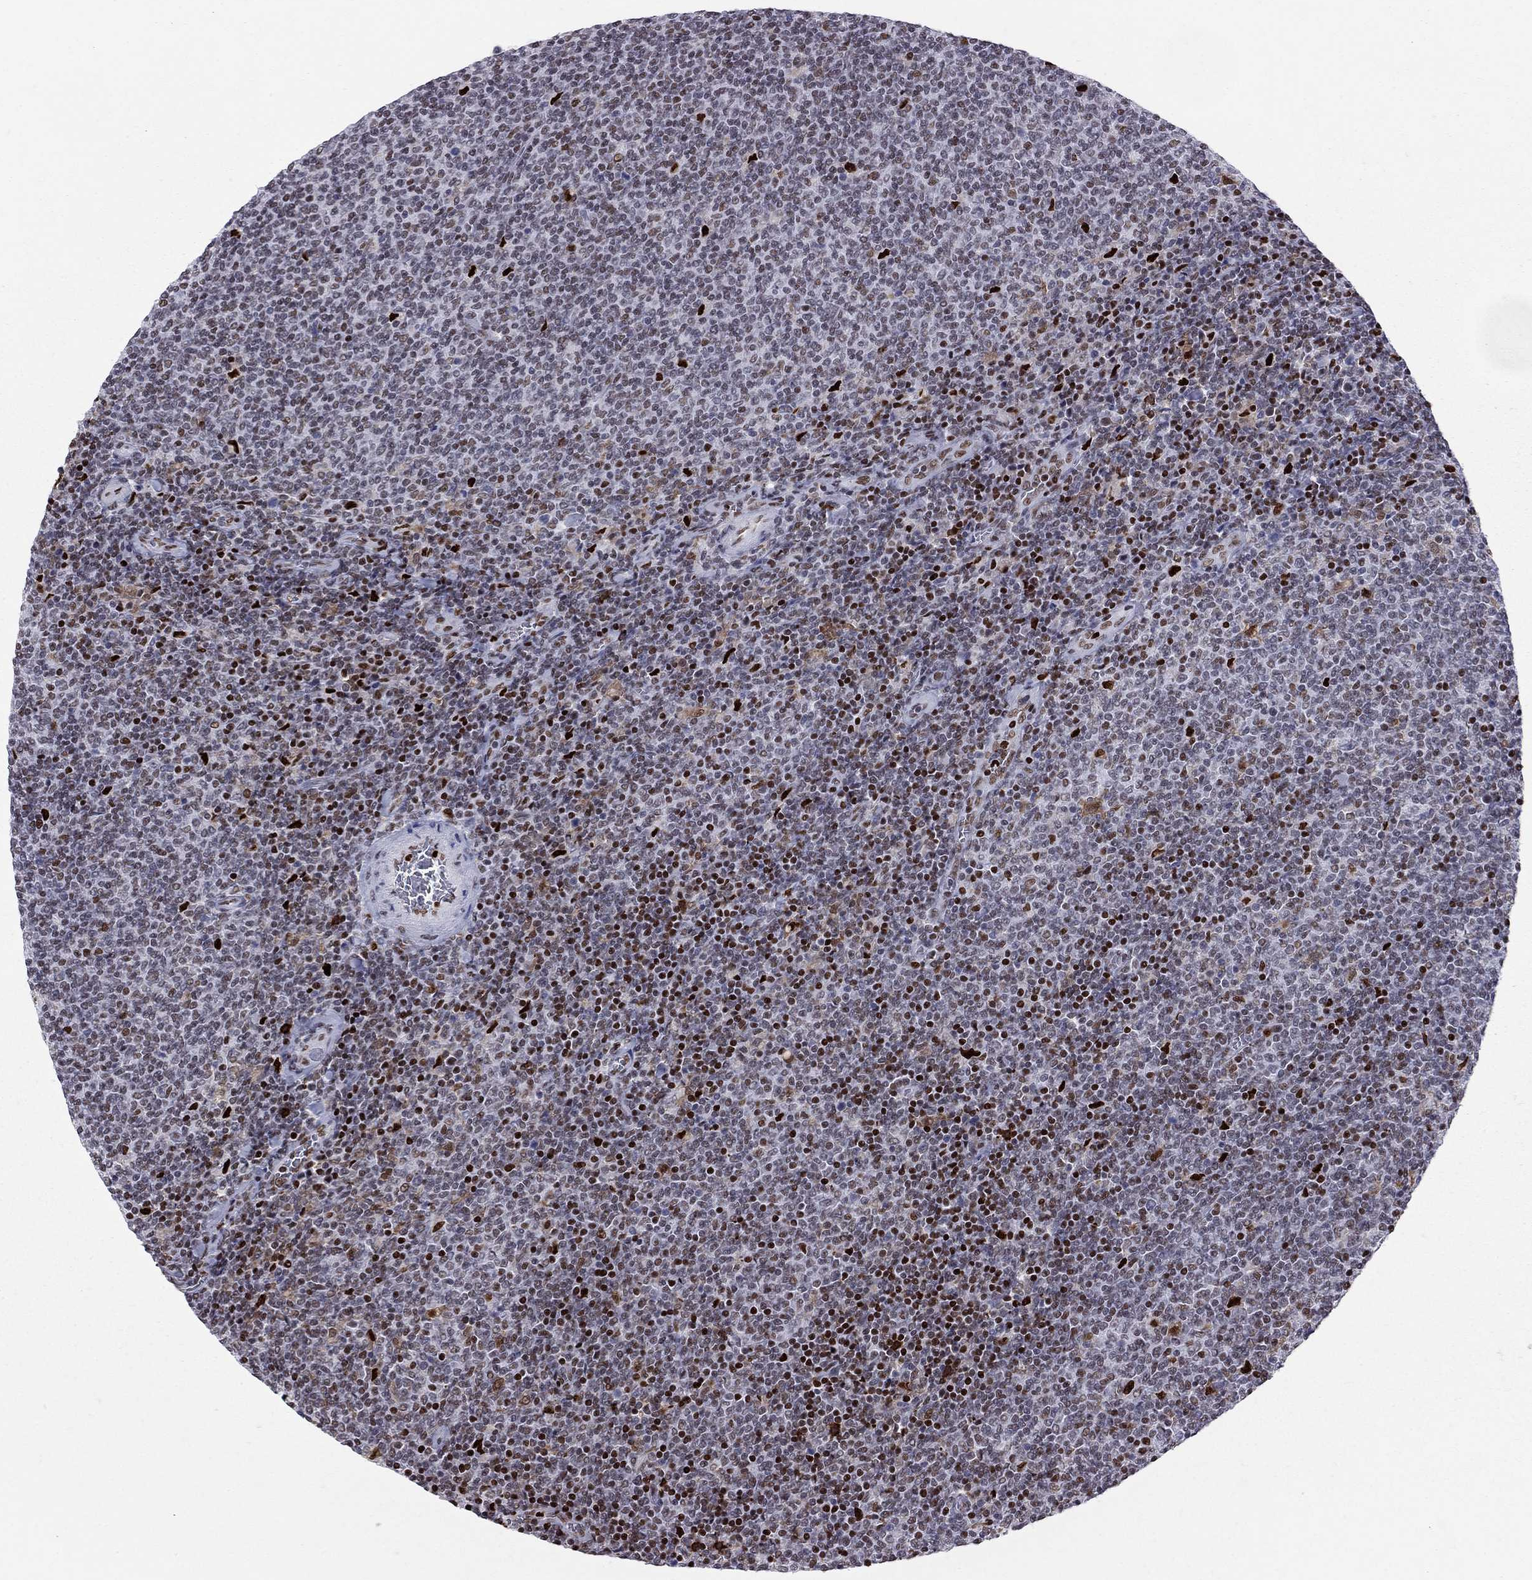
{"staining": {"intensity": "strong", "quantity": "25%-75%", "location": "nuclear"}, "tissue": "lymphoma", "cell_type": "Tumor cells", "image_type": "cancer", "snomed": [{"axis": "morphology", "description": "Malignant lymphoma, non-Hodgkin's type, Low grade"}, {"axis": "topography", "description": "Lymph node"}], "caption": "Lymphoma stained with DAB immunohistochemistry displays high levels of strong nuclear staining in about 25%-75% of tumor cells.", "gene": "PCGF3", "patient": {"sex": "male", "age": 52}}